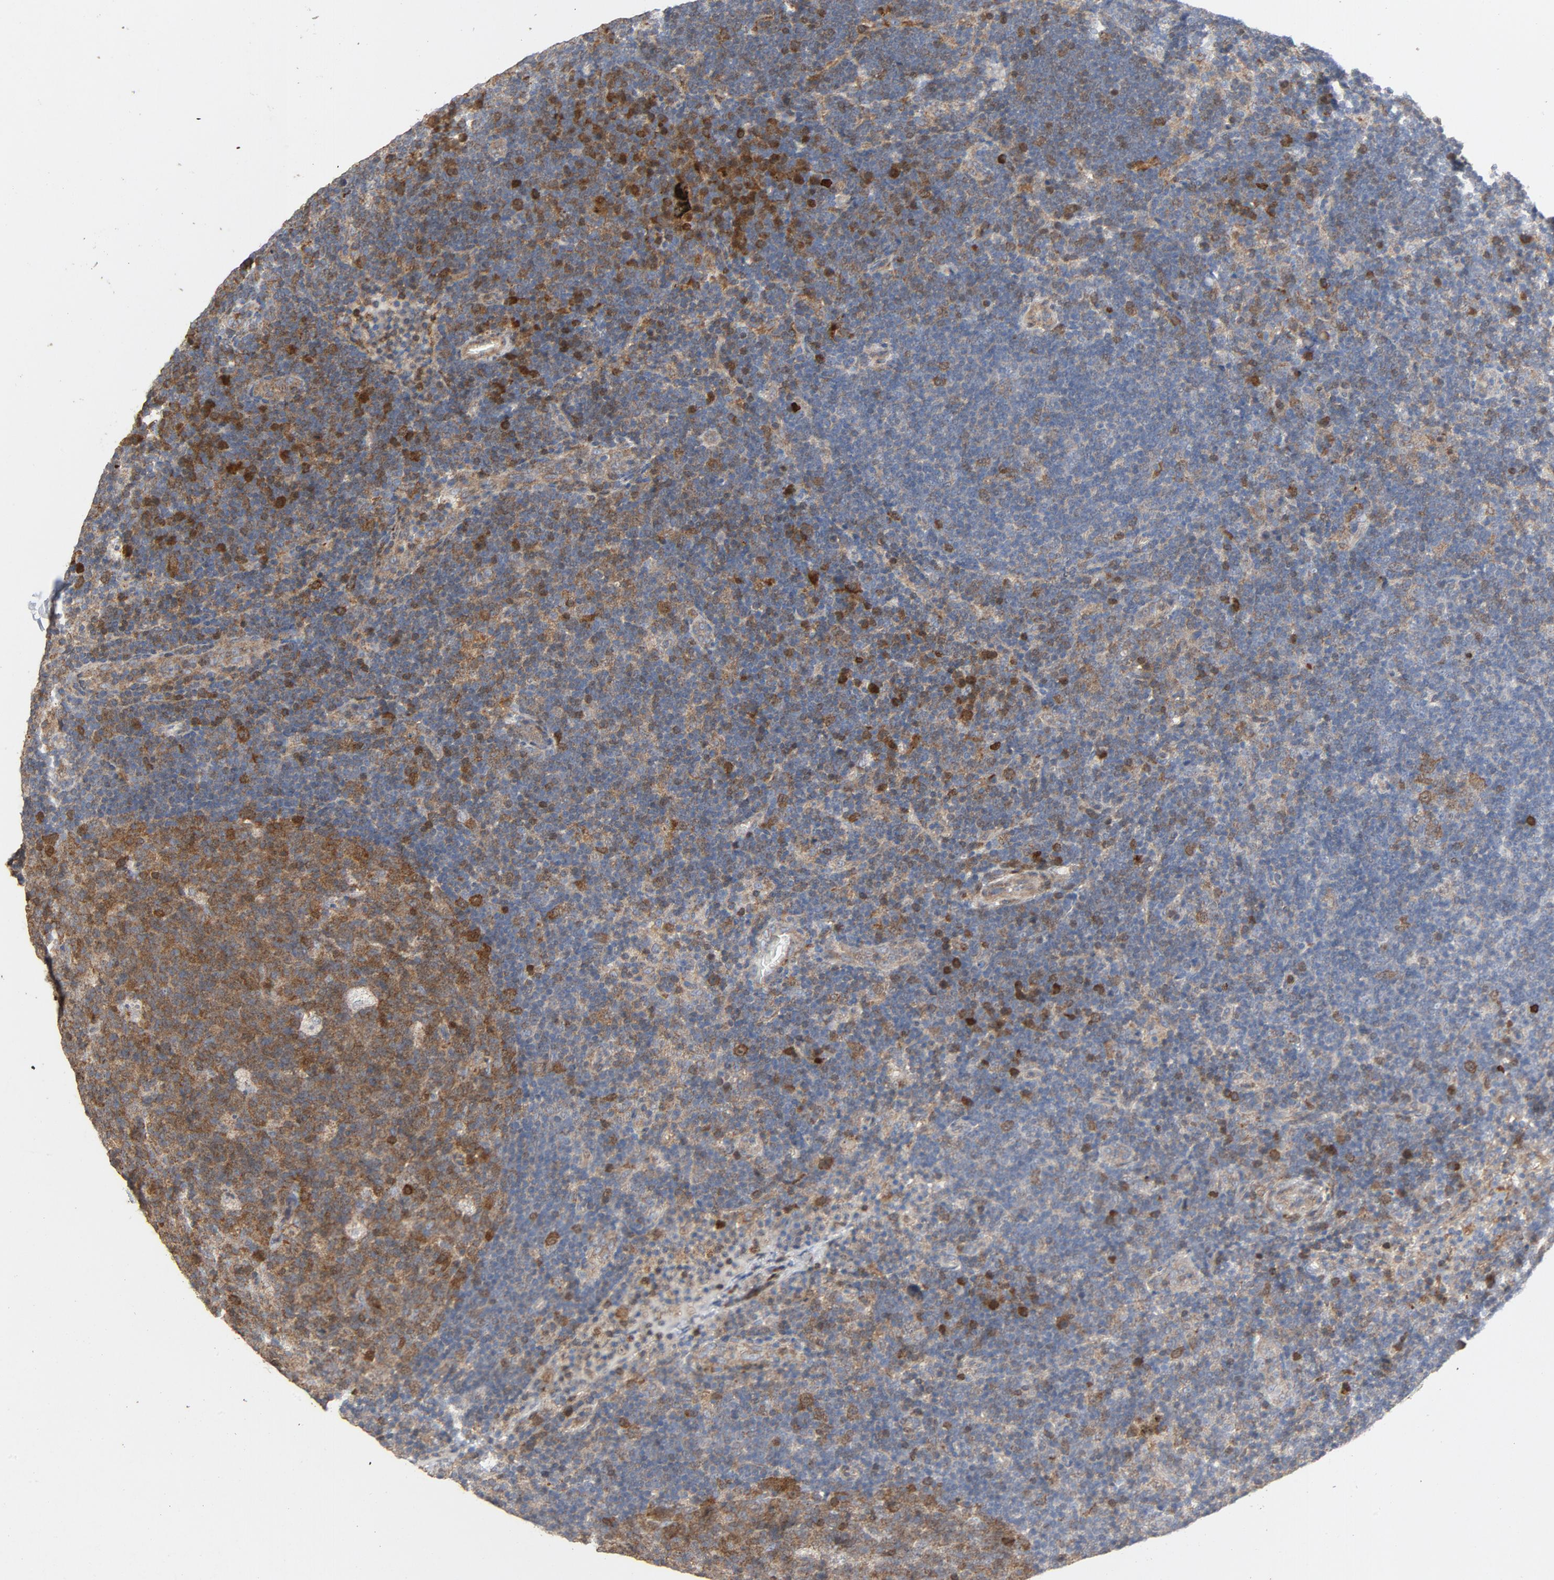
{"staining": {"intensity": "moderate", "quantity": ">75%", "location": "cytoplasmic/membranous"}, "tissue": "lymph node", "cell_type": "Germinal center cells", "image_type": "normal", "snomed": [{"axis": "morphology", "description": "Normal tissue, NOS"}, {"axis": "morphology", "description": "Squamous cell carcinoma, metastatic, NOS"}, {"axis": "topography", "description": "Lymph node"}], "caption": "This photomicrograph exhibits unremarkable lymph node stained with immunohistochemistry to label a protein in brown. The cytoplasmic/membranous of germinal center cells show moderate positivity for the protein. Nuclei are counter-stained blue.", "gene": "CDK6", "patient": {"sex": "female", "age": 53}}